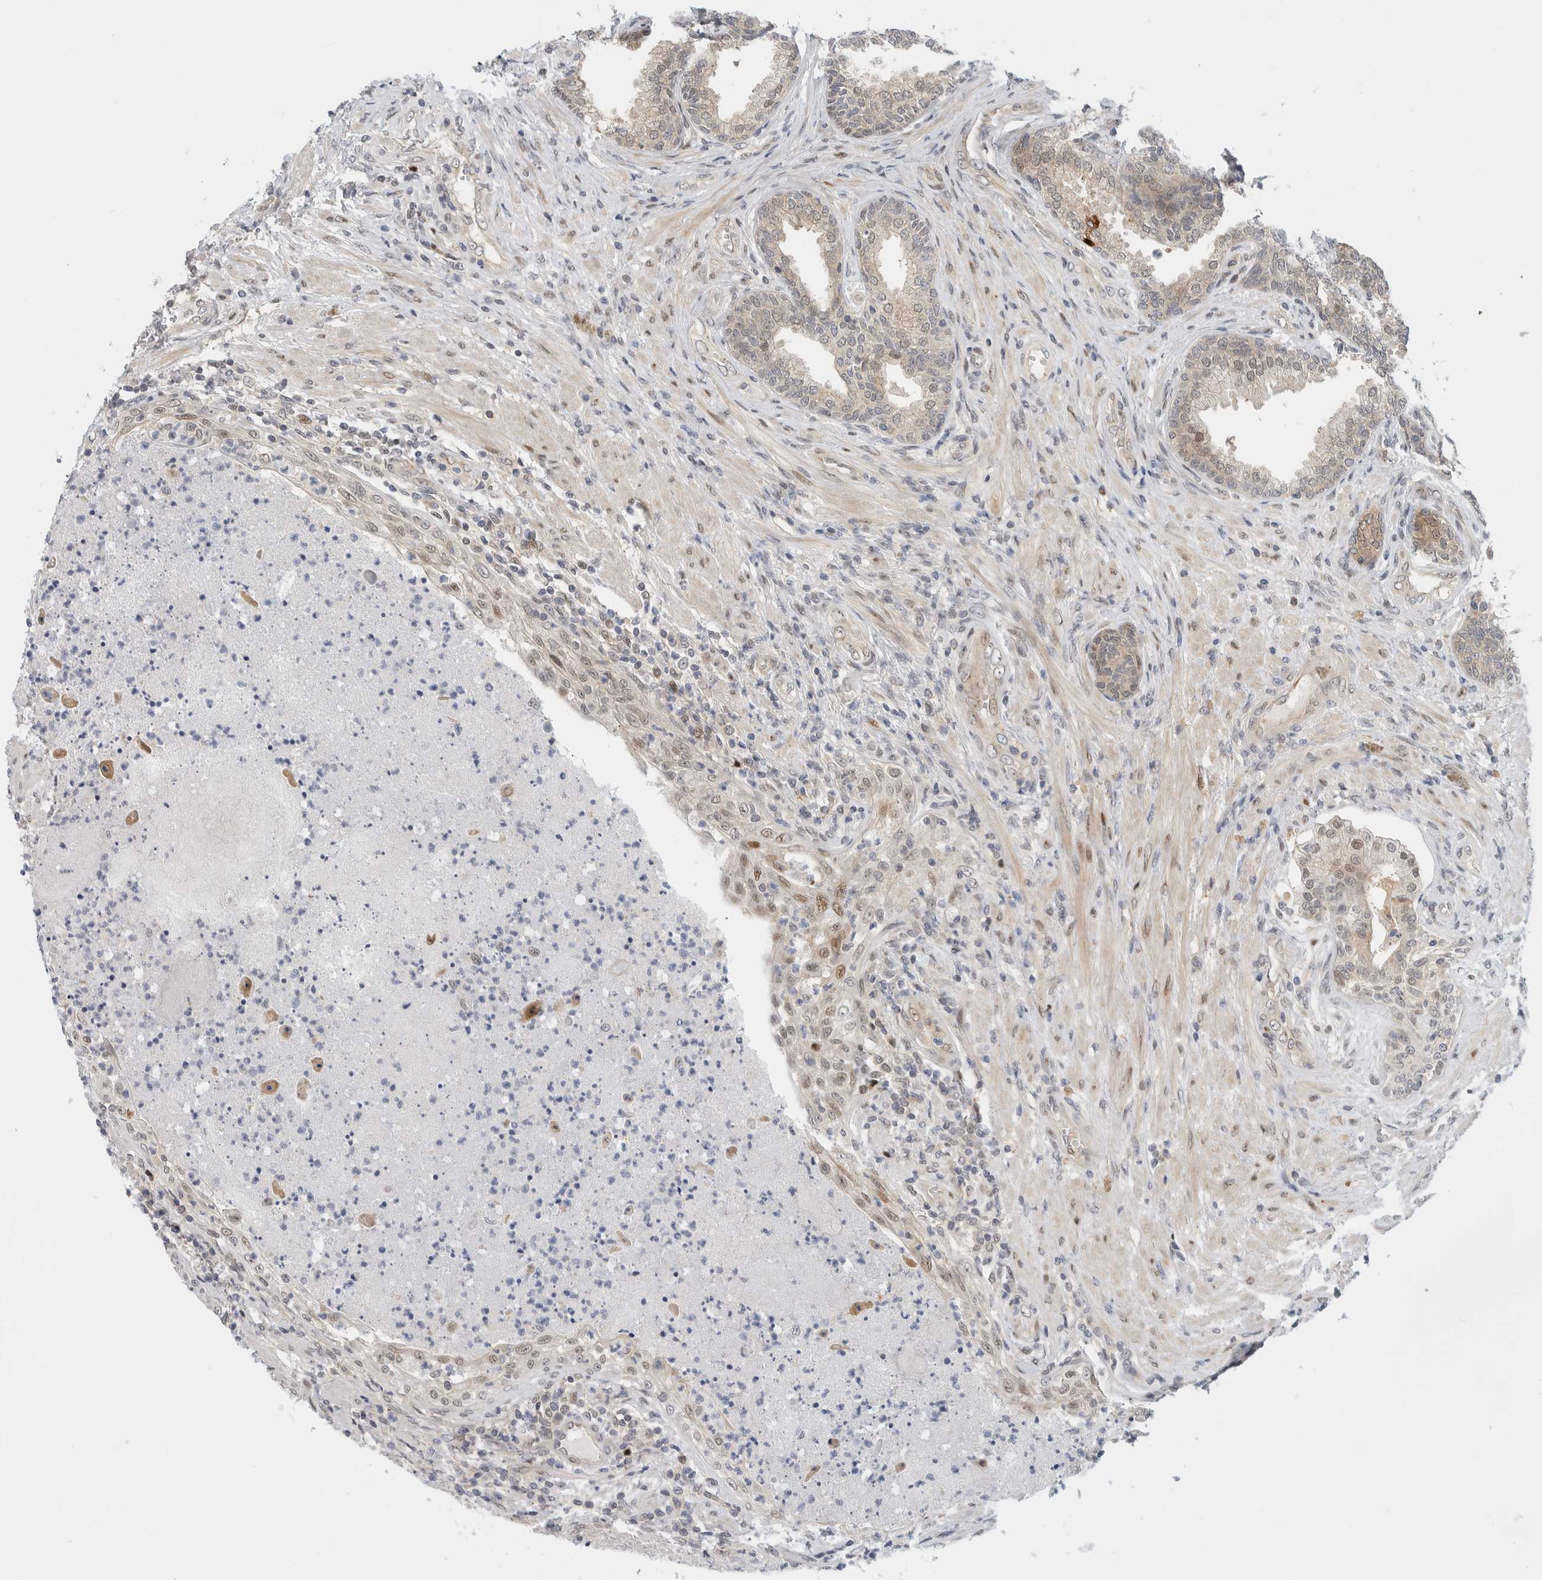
{"staining": {"intensity": "weak", "quantity": "25%-75%", "location": "cytoplasmic/membranous,nuclear"}, "tissue": "prostate", "cell_type": "Glandular cells", "image_type": "normal", "snomed": [{"axis": "morphology", "description": "Normal tissue, NOS"}, {"axis": "topography", "description": "Prostate"}], "caption": "Immunohistochemistry micrograph of unremarkable prostate: prostate stained using IHC exhibits low levels of weak protein expression localized specifically in the cytoplasmic/membranous,nuclear of glandular cells, appearing as a cytoplasmic/membranous,nuclear brown color.", "gene": "NCR3LG1", "patient": {"sex": "male", "age": 76}}